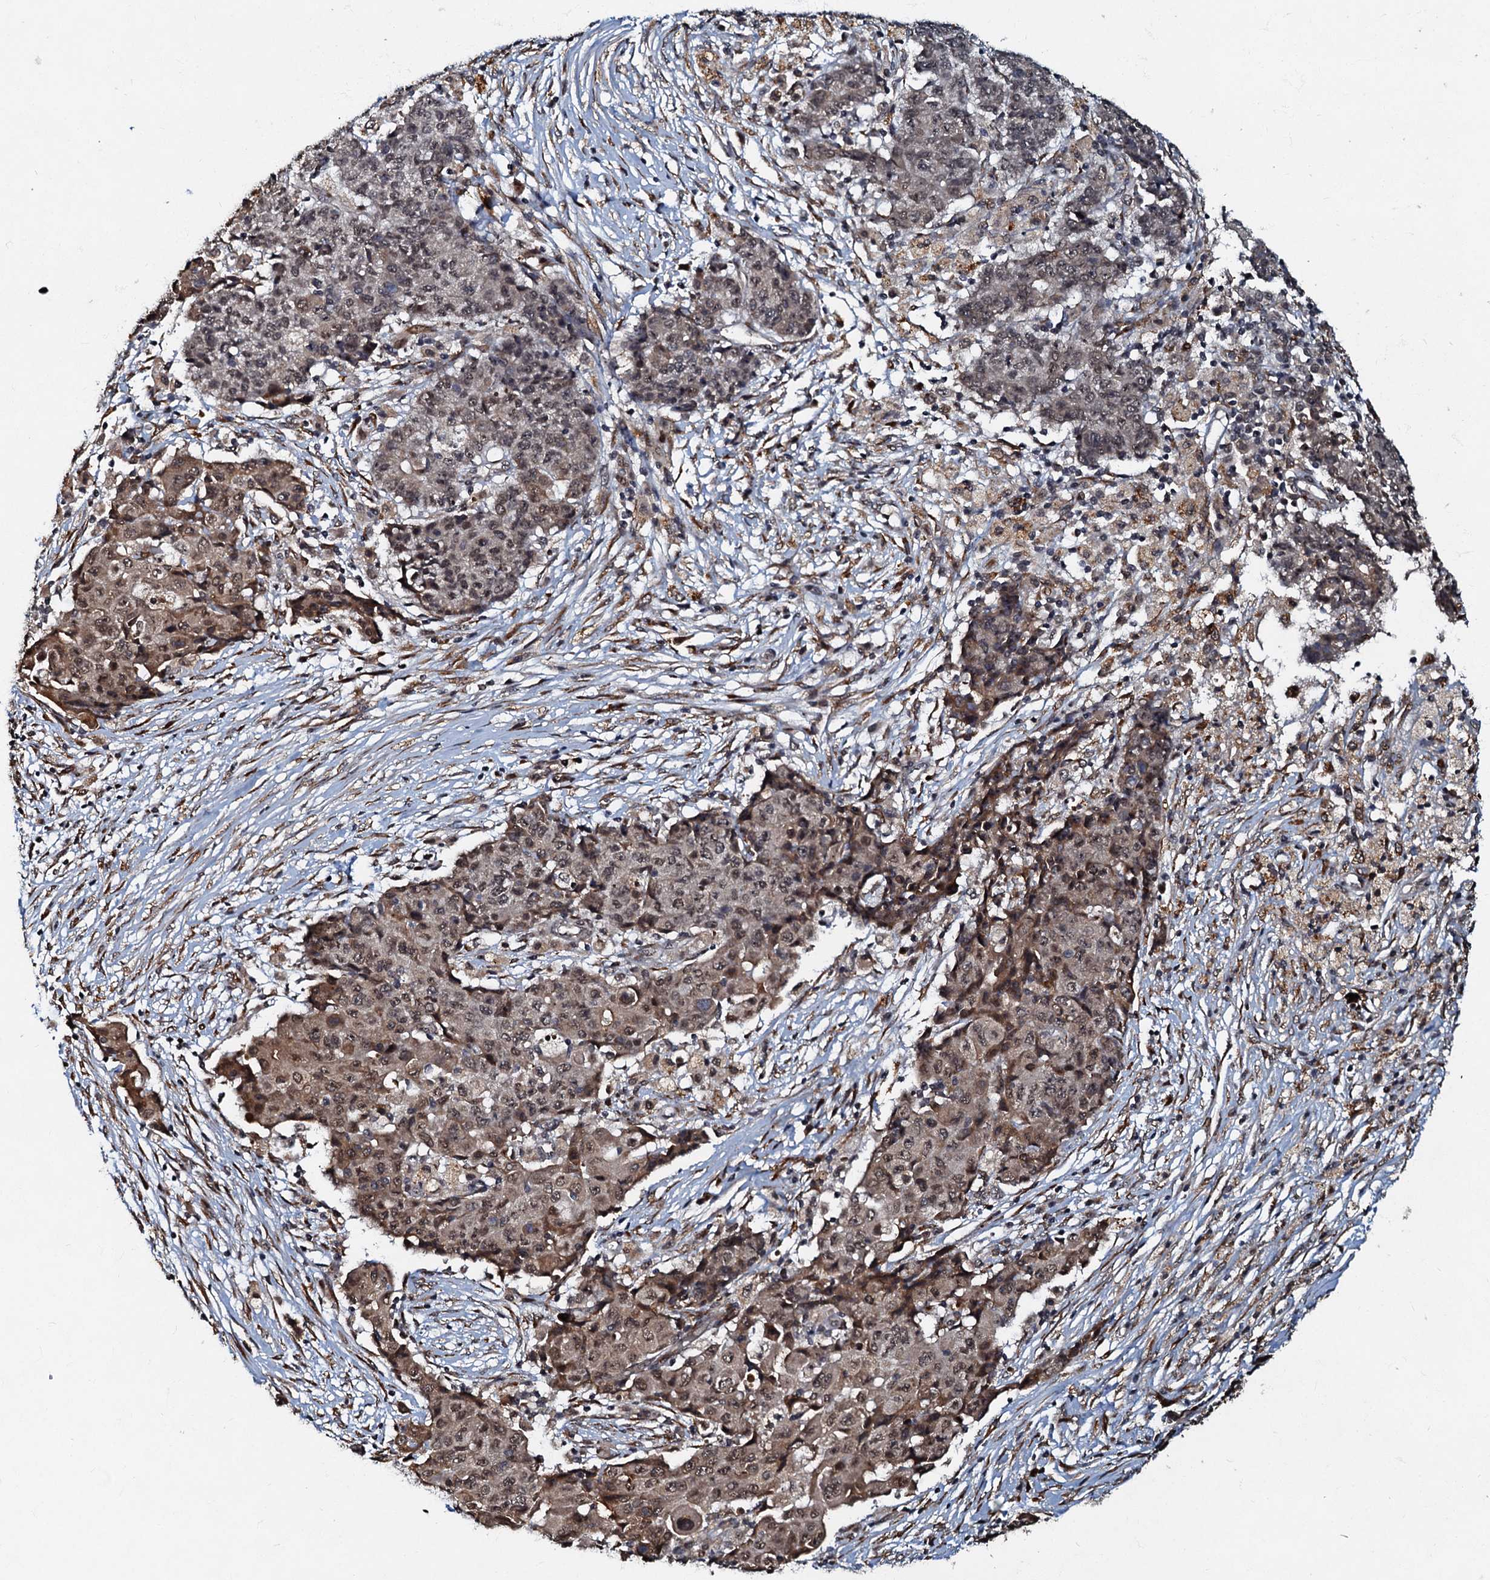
{"staining": {"intensity": "moderate", "quantity": ">75%", "location": "nuclear"}, "tissue": "ovarian cancer", "cell_type": "Tumor cells", "image_type": "cancer", "snomed": [{"axis": "morphology", "description": "Carcinoma, endometroid"}, {"axis": "topography", "description": "Ovary"}], "caption": "Tumor cells demonstrate medium levels of moderate nuclear positivity in about >75% of cells in human ovarian endometroid carcinoma.", "gene": "C18orf32", "patient": {"sex": "female", "age": 42}}